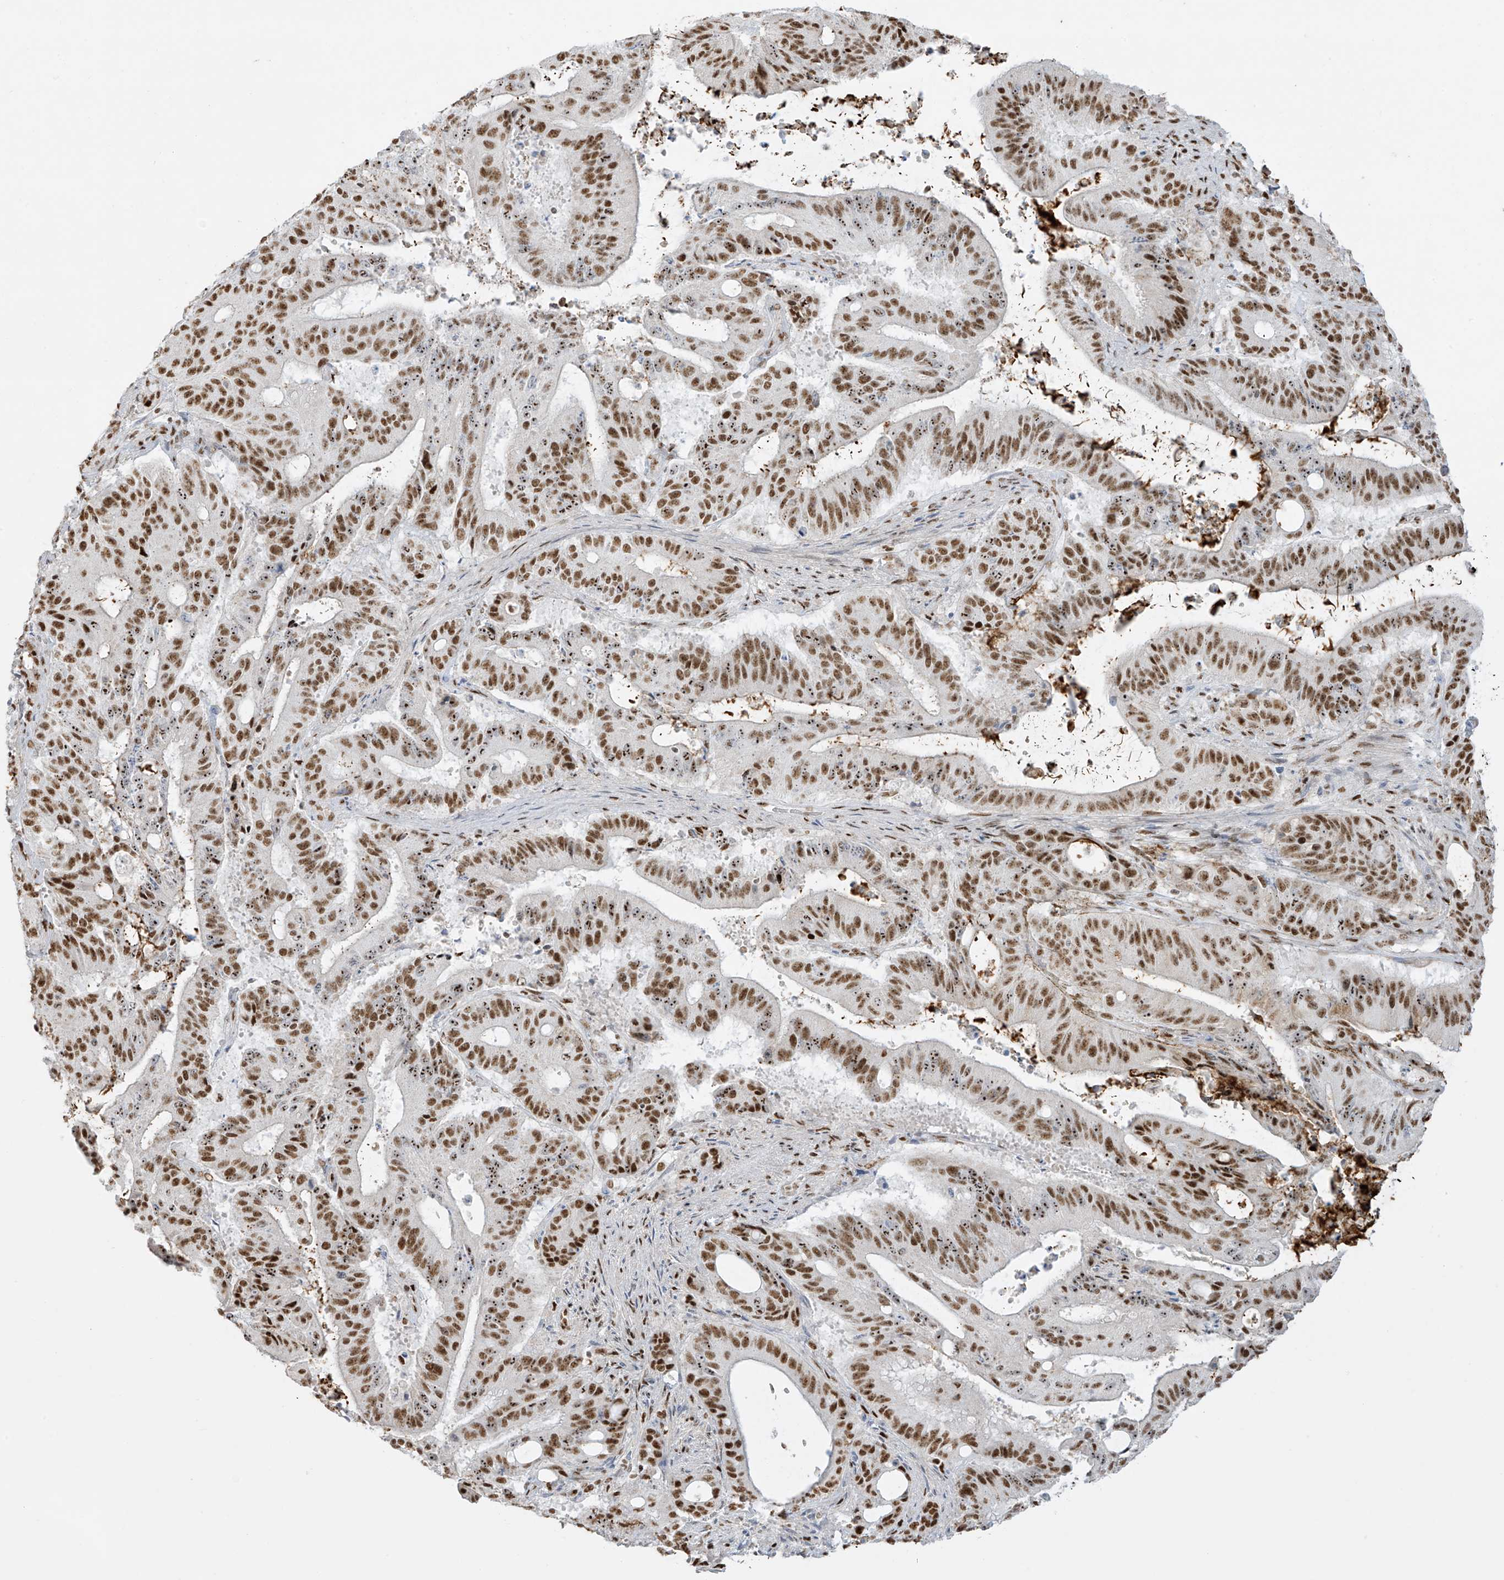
{"staining": {"intensity": "strong", "quantity": ">75%", "location": "nuclear"}, "tissue": "liver cancer", "cell_type": "Tumor cells", "image_type": "cancer", "snomed": [{"axis": "morphology", "description": "Normal tissue, NOS"}, {"axis": "morphology", "description": "Cholangiocarcinoma"}, {"axis": "topography", "description": "Liver"}, {"axis": "topography", "description": "Peripheral nerve tissue"}], "caption": "A brown stain labels strong nuclear staining of a protein in liver cancer tumor cells.", "gene": "MS4A6A", "patient": {"sex": "female", "age": 73}}